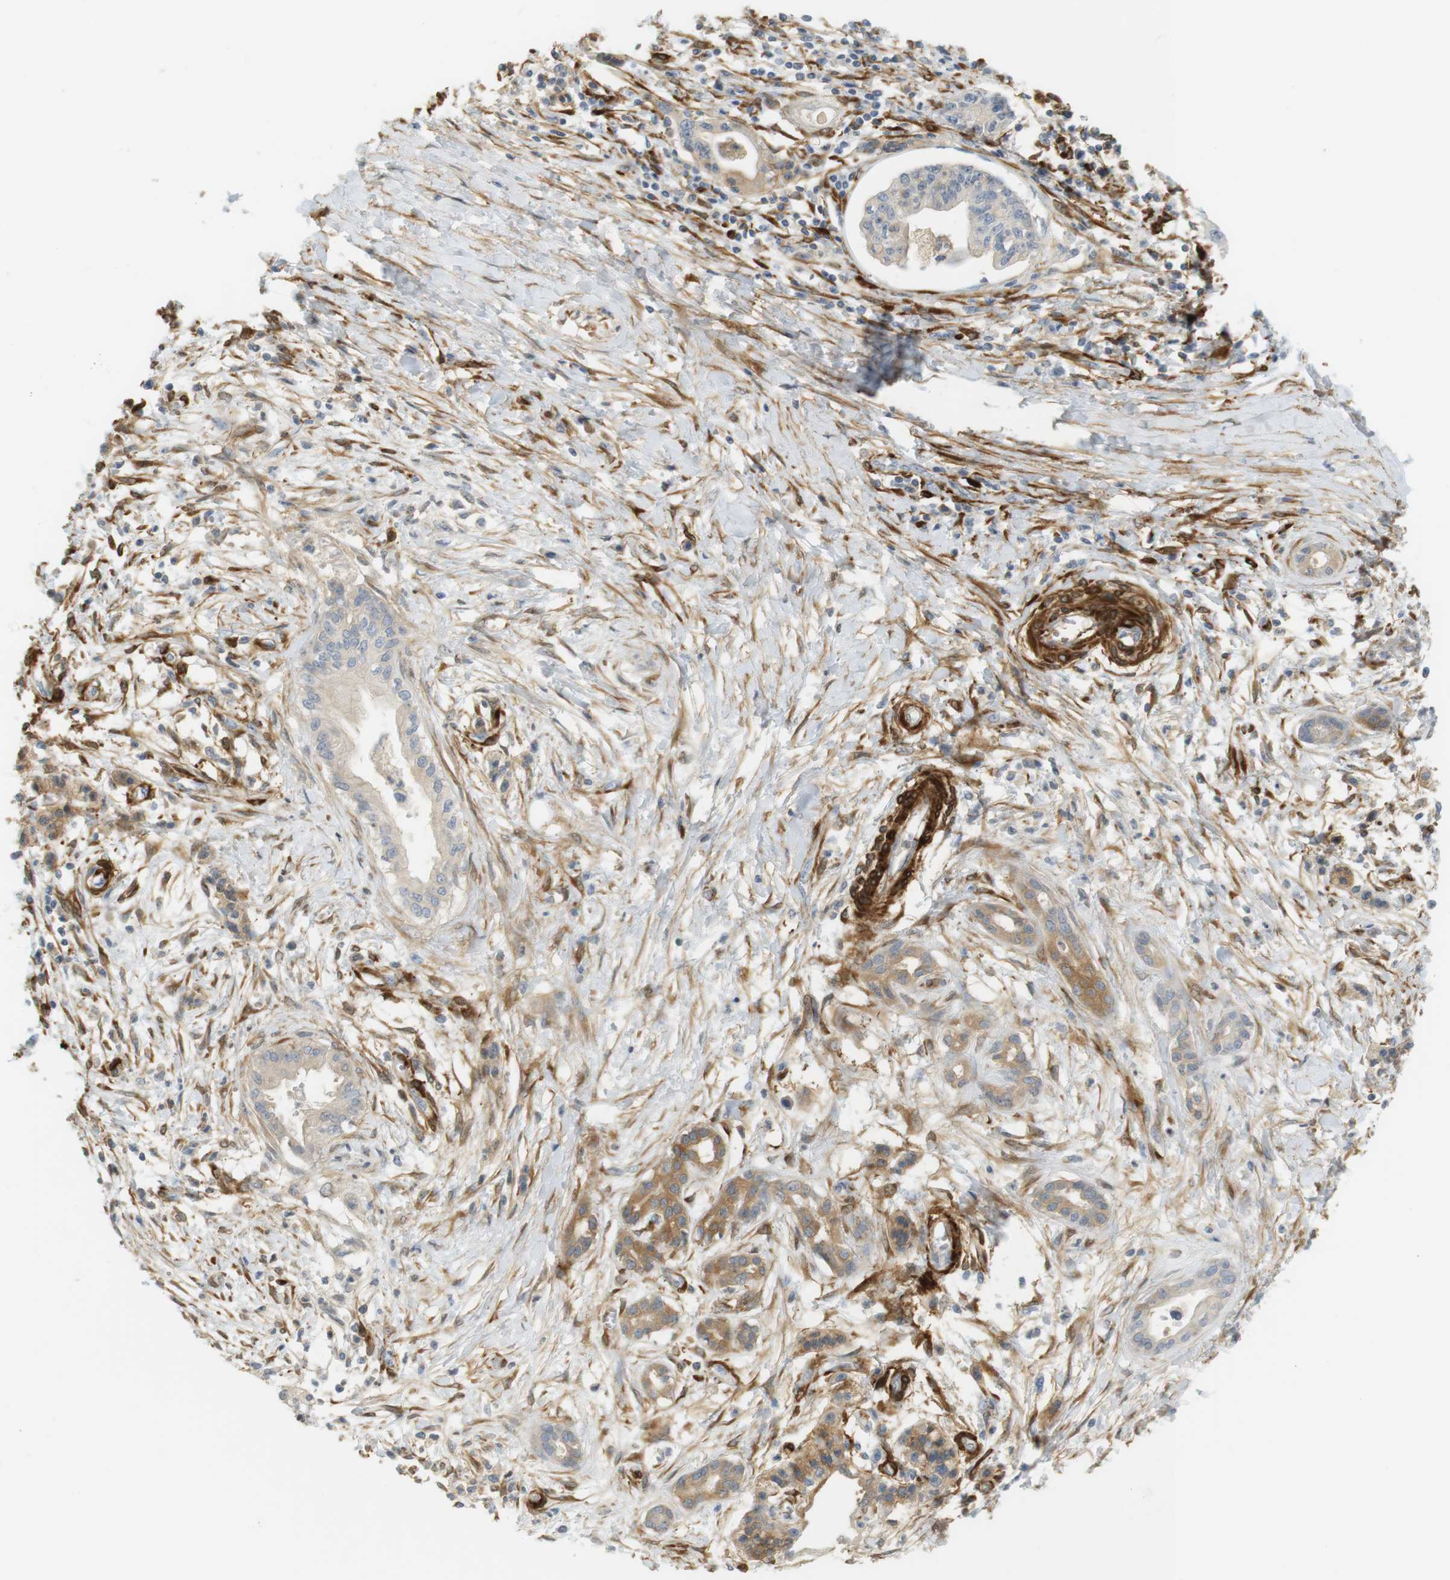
{"staining": {"intensity": "negative", "quantity": "none", "location": "none"}, "tissue": "pancreatic cancer", "cell_type": "Tumor cells", "image_type": "cancer", "snomed": [{"axis": "morphology", "description": "Adenocarcinoma, NOS"}, {"axis": "topography", "description": "Pancreas"}], "caption": "Immunohistochemical staining of human pancreatic cancer (adenocarcinoma) exhibits no significant expression in tumor cells. (DAB immunohistochemistry, high magnification).", "gene": "PDE3A", "patient": {"sex": "male", "age": 56}}